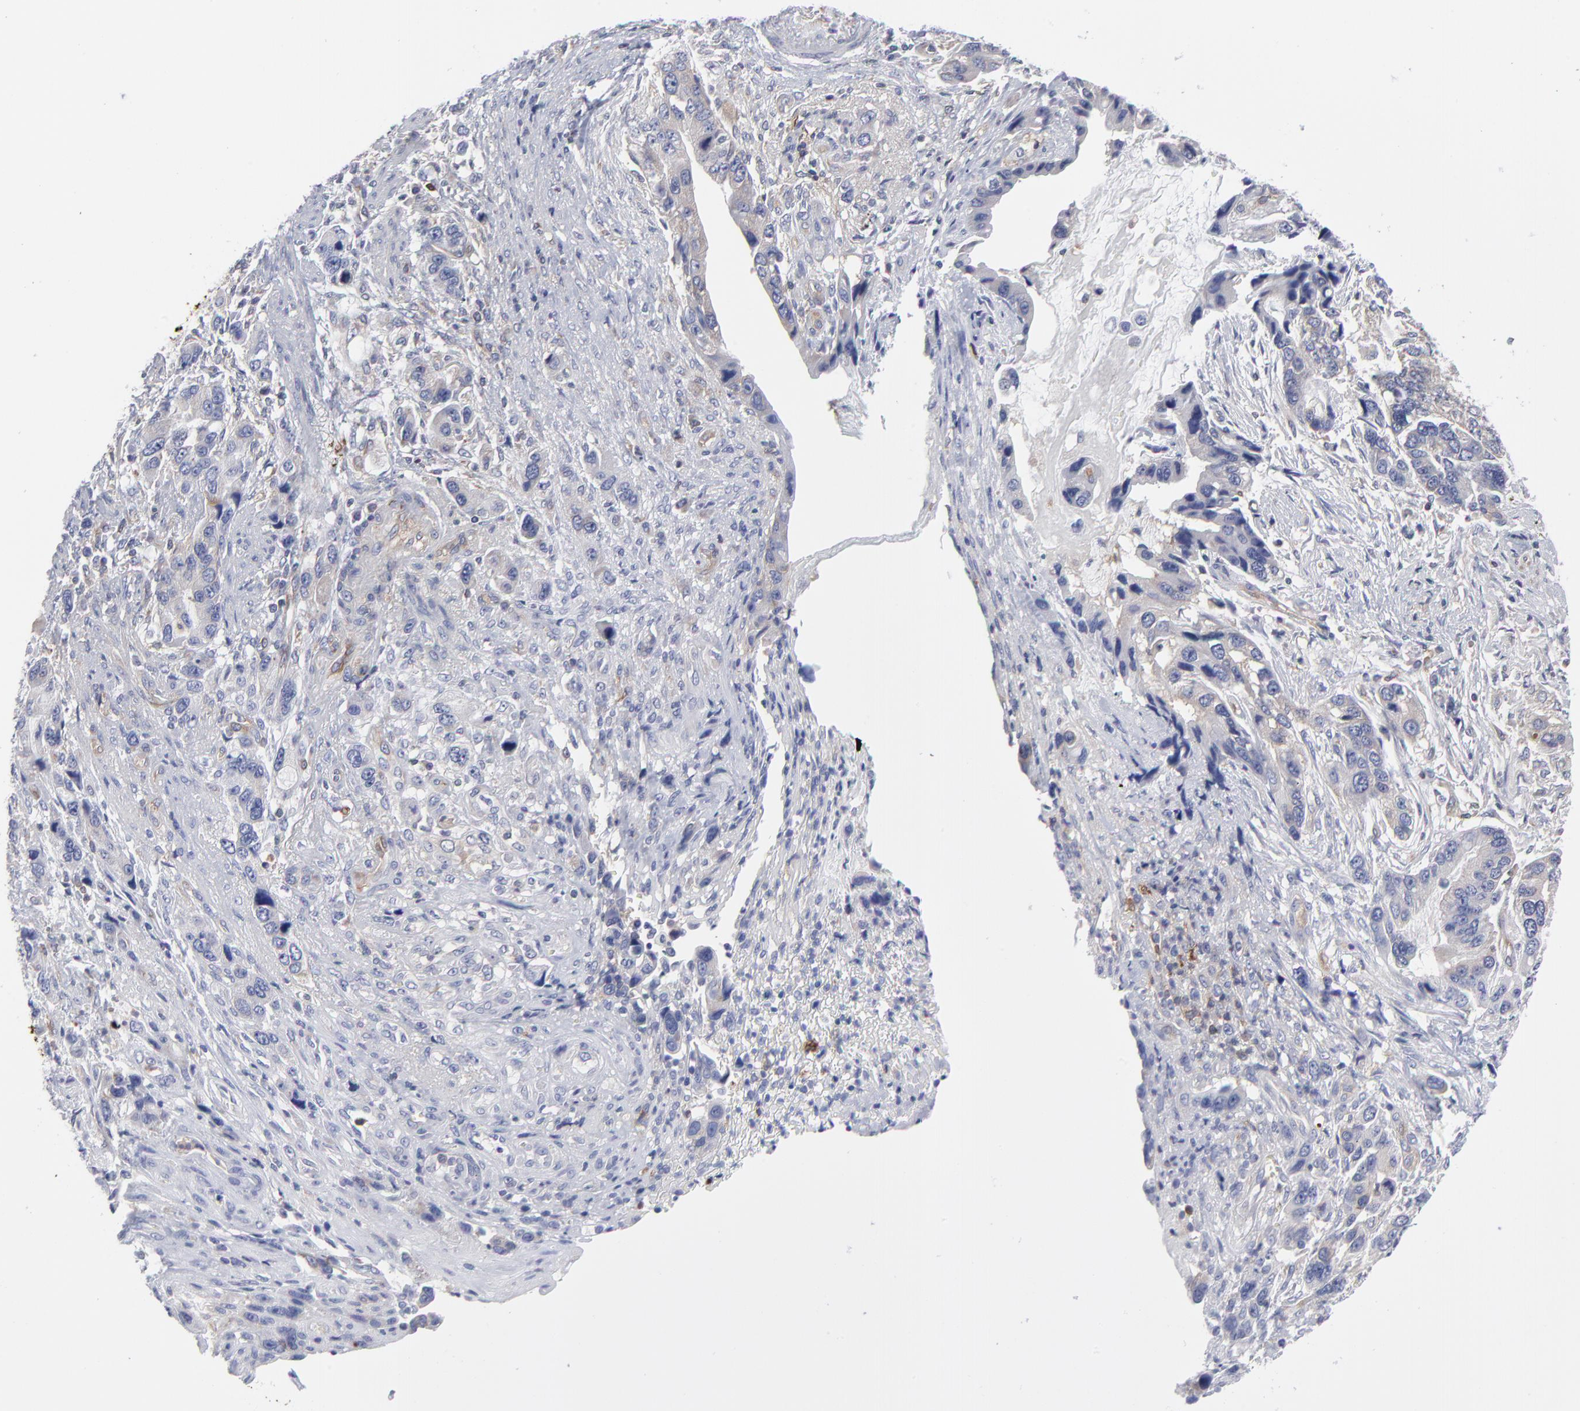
{"staining": {"intensity": "negative", "quantity": "none", "location": "none"}, "tissue": "stomach cancer", "cell_type": "Tumor cells", "image_type": "cancer", "snomed": [{"axis": "morphology", "description": "Adenocarcinoma, NOS"}, {"axis": "topography", "description": "Stomach, lower"}], "caption": "This is an immunohistochemistry (IHC) image of adenocarcinoma (stomach). There is no positivity in tumor cells.", "gene": "NFKBIA", "patient": {"sex": "female", "age": 93}}